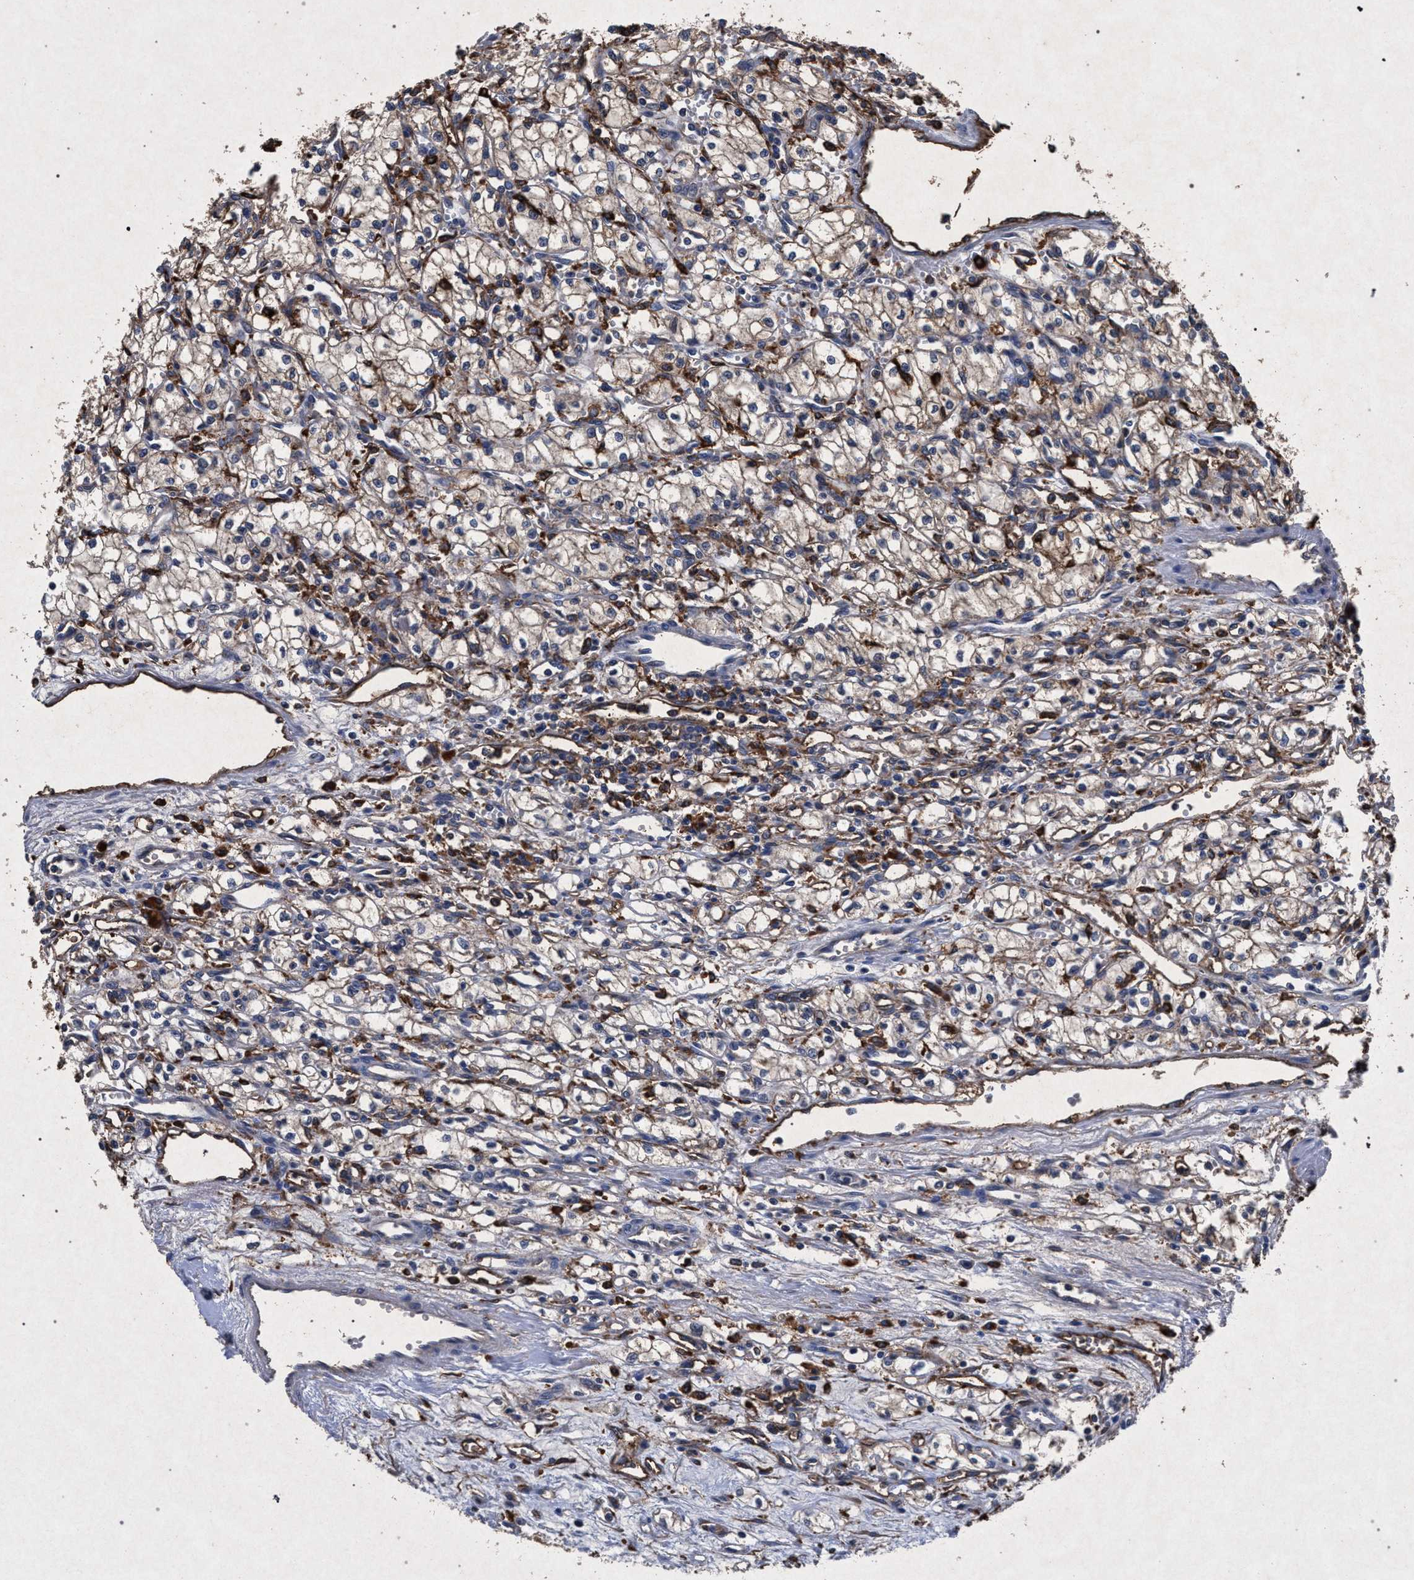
{"staining": {"intensity": "weak", "quantity": ">75%", "location": "cytoplasmic/membranous"}, "tissue": "renal cancer", "cell_type": "Tumor cells", "image_type": "cancer", "snomed": [{"axis": "morphology", "description": "Normal tissue, NOS"}, {"axis": "morphology", "description": "Adenocarcinoma, NOS"}, {"axis": "topography", "description": "Kidney"}], "caption": "Renal cancer (adenocarcinoma) stained for a protein (brown) demonstrates weak cytoplasmic/membranous positive positivity in approximately >75% of tumor cells.", "gene": "MARCKS", "patient": {"sex": "male", "age": 59}}